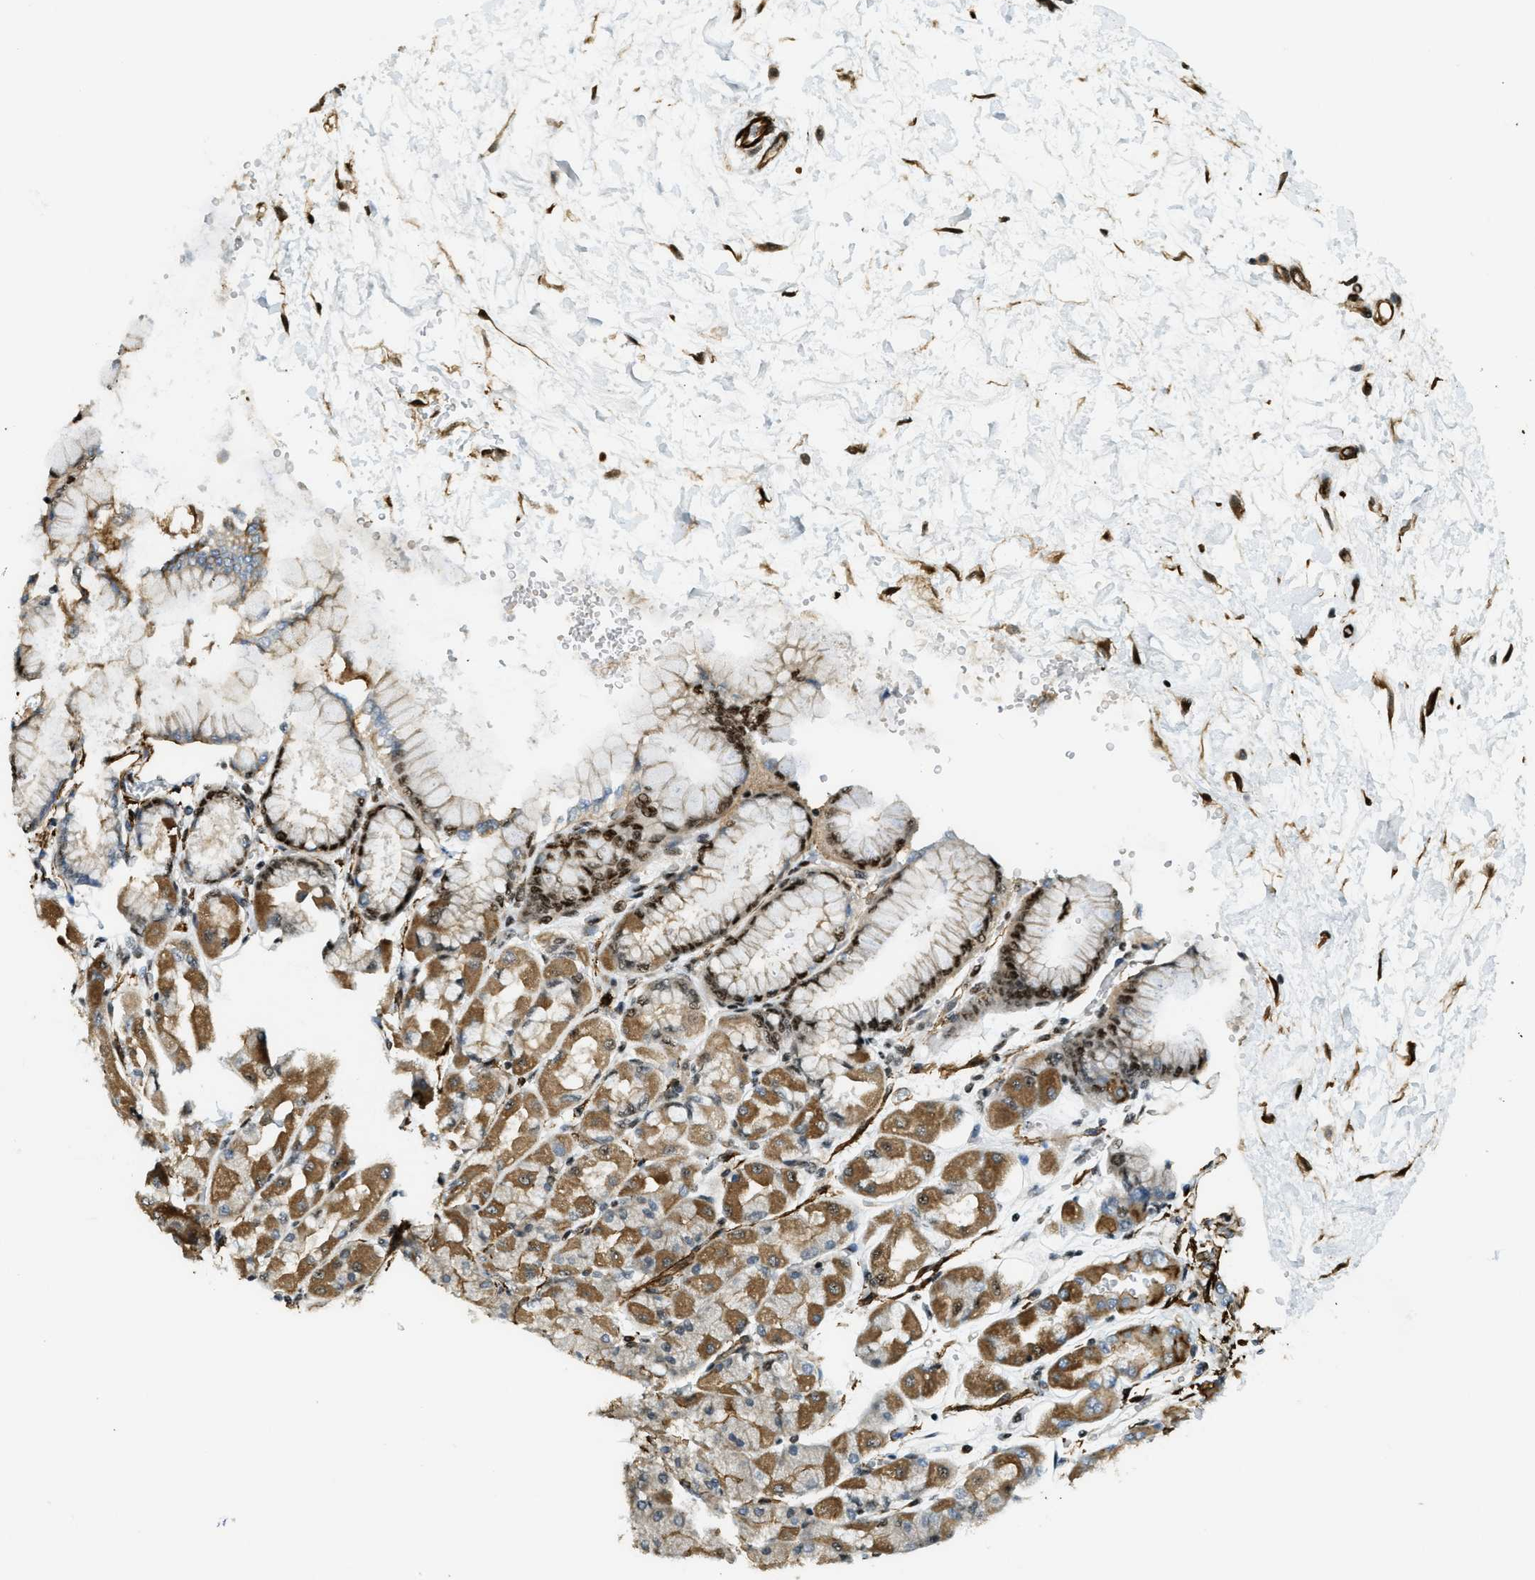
{"staining": {"intensity": "moderate", "quantity": ">75%", "location": "cytoplasmic/membranous,nuclear"}, "tissue": "stomach", "cell_type": "Glandular cells", "image_type": "normal", "snomed": [{"axis": "morphology", "description": "Normal tissue, NOS"}, {"axis": "topography", "description": "Stomach, upper"}], "caption": "The photomicrograph shows staining of normal stomach, revealing moderate cytoplasmic/membranous,nuclear protein staining (brown color) within glandular cells.", "gene": "CFAP36", "patient": {"sex": "female", "age": 56}}